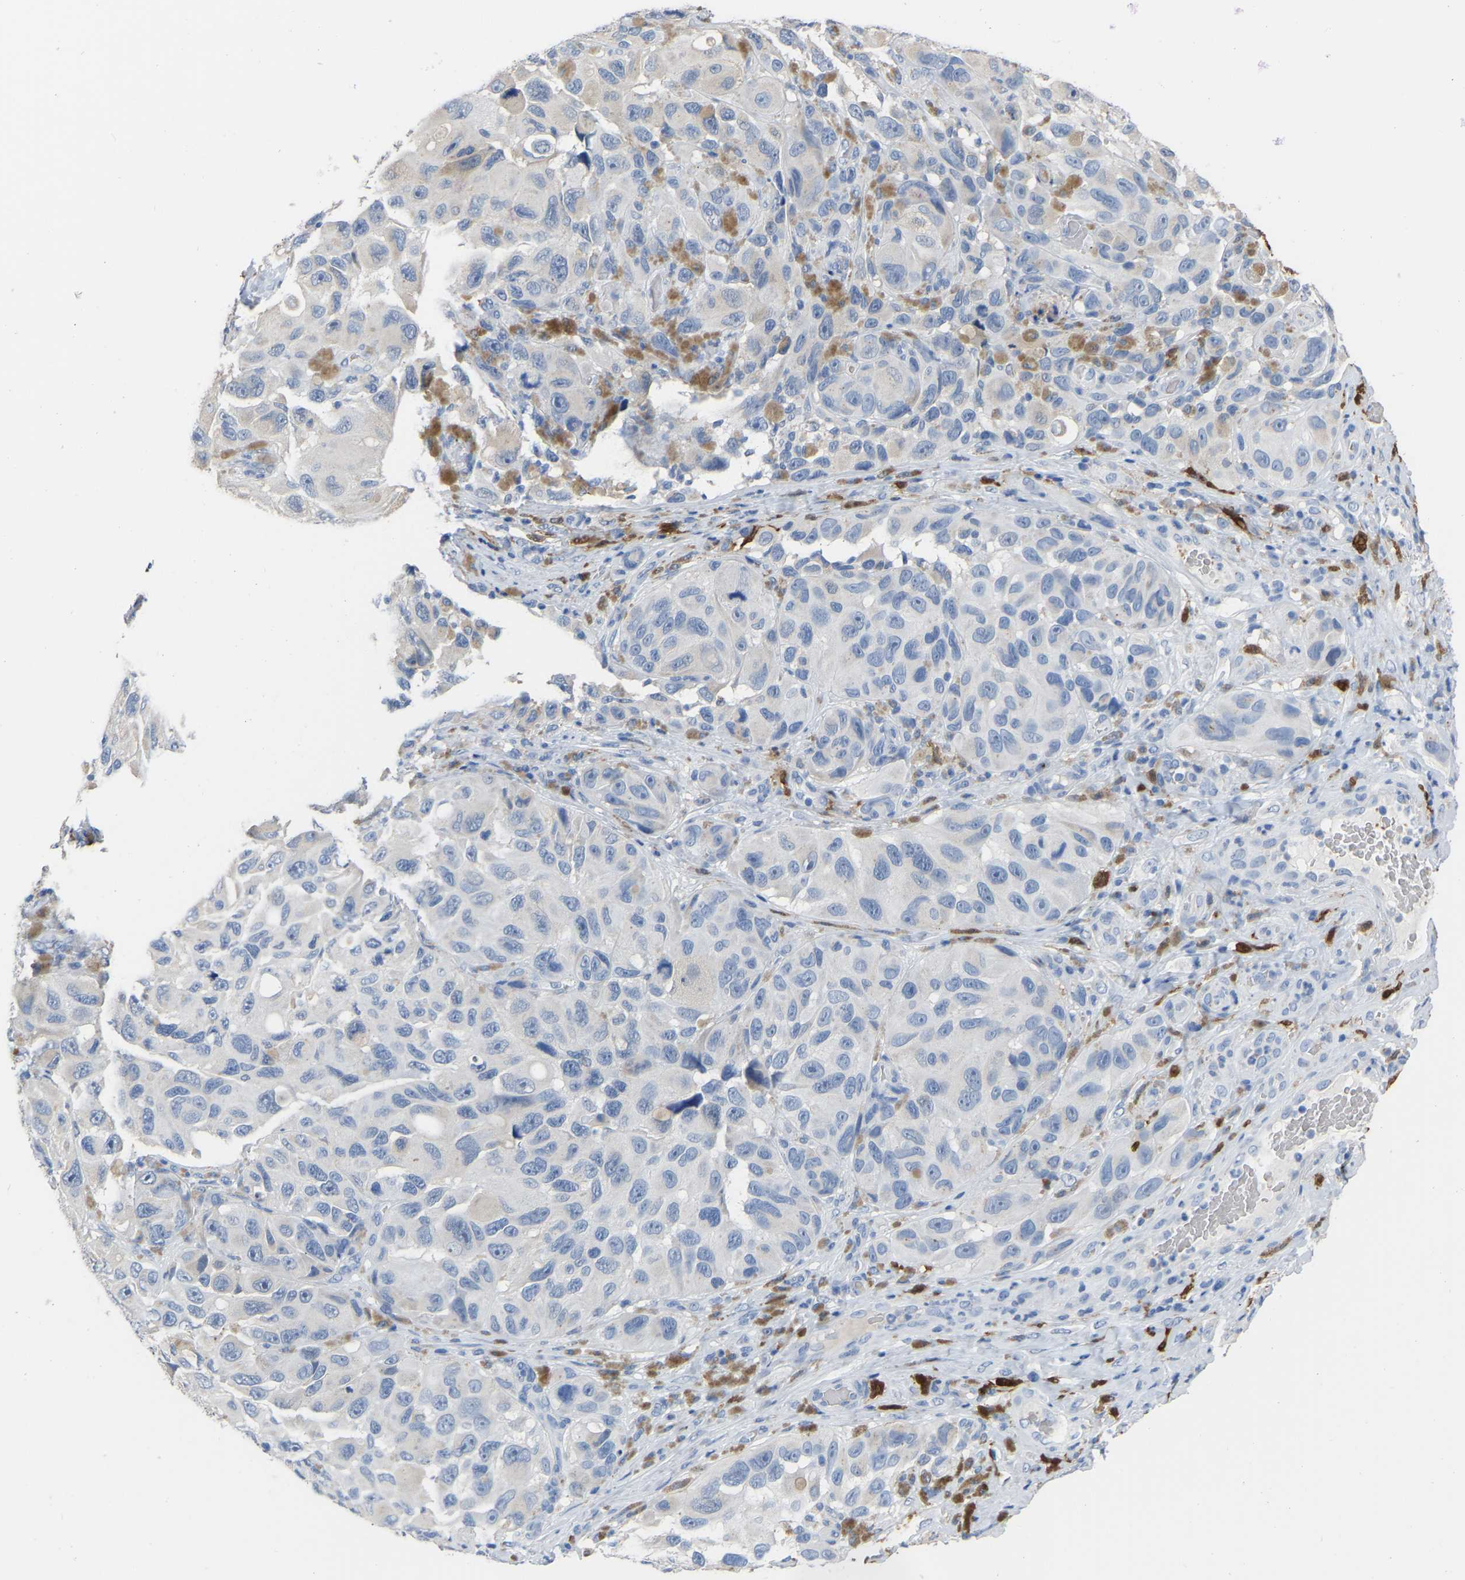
{"staining": {"intensity": "negative", "quantity": "none", "location": "none"}, "tissue": "melanoma", "cell_type": "Tumor cells", "image_type": "cancer", "snomed": [{"axis": "morphology", "description": "Malignant melanoma, NOS"}, {"axis": "topography", "description": "Skin"}], "caption": "An immunohistochemistry (IHC) histopathology image of melanoma is shown. There is no staining in tumor cells of melanoma.", "gene": "ULBP2", "patient": {"sex": "female", "age": 73}}